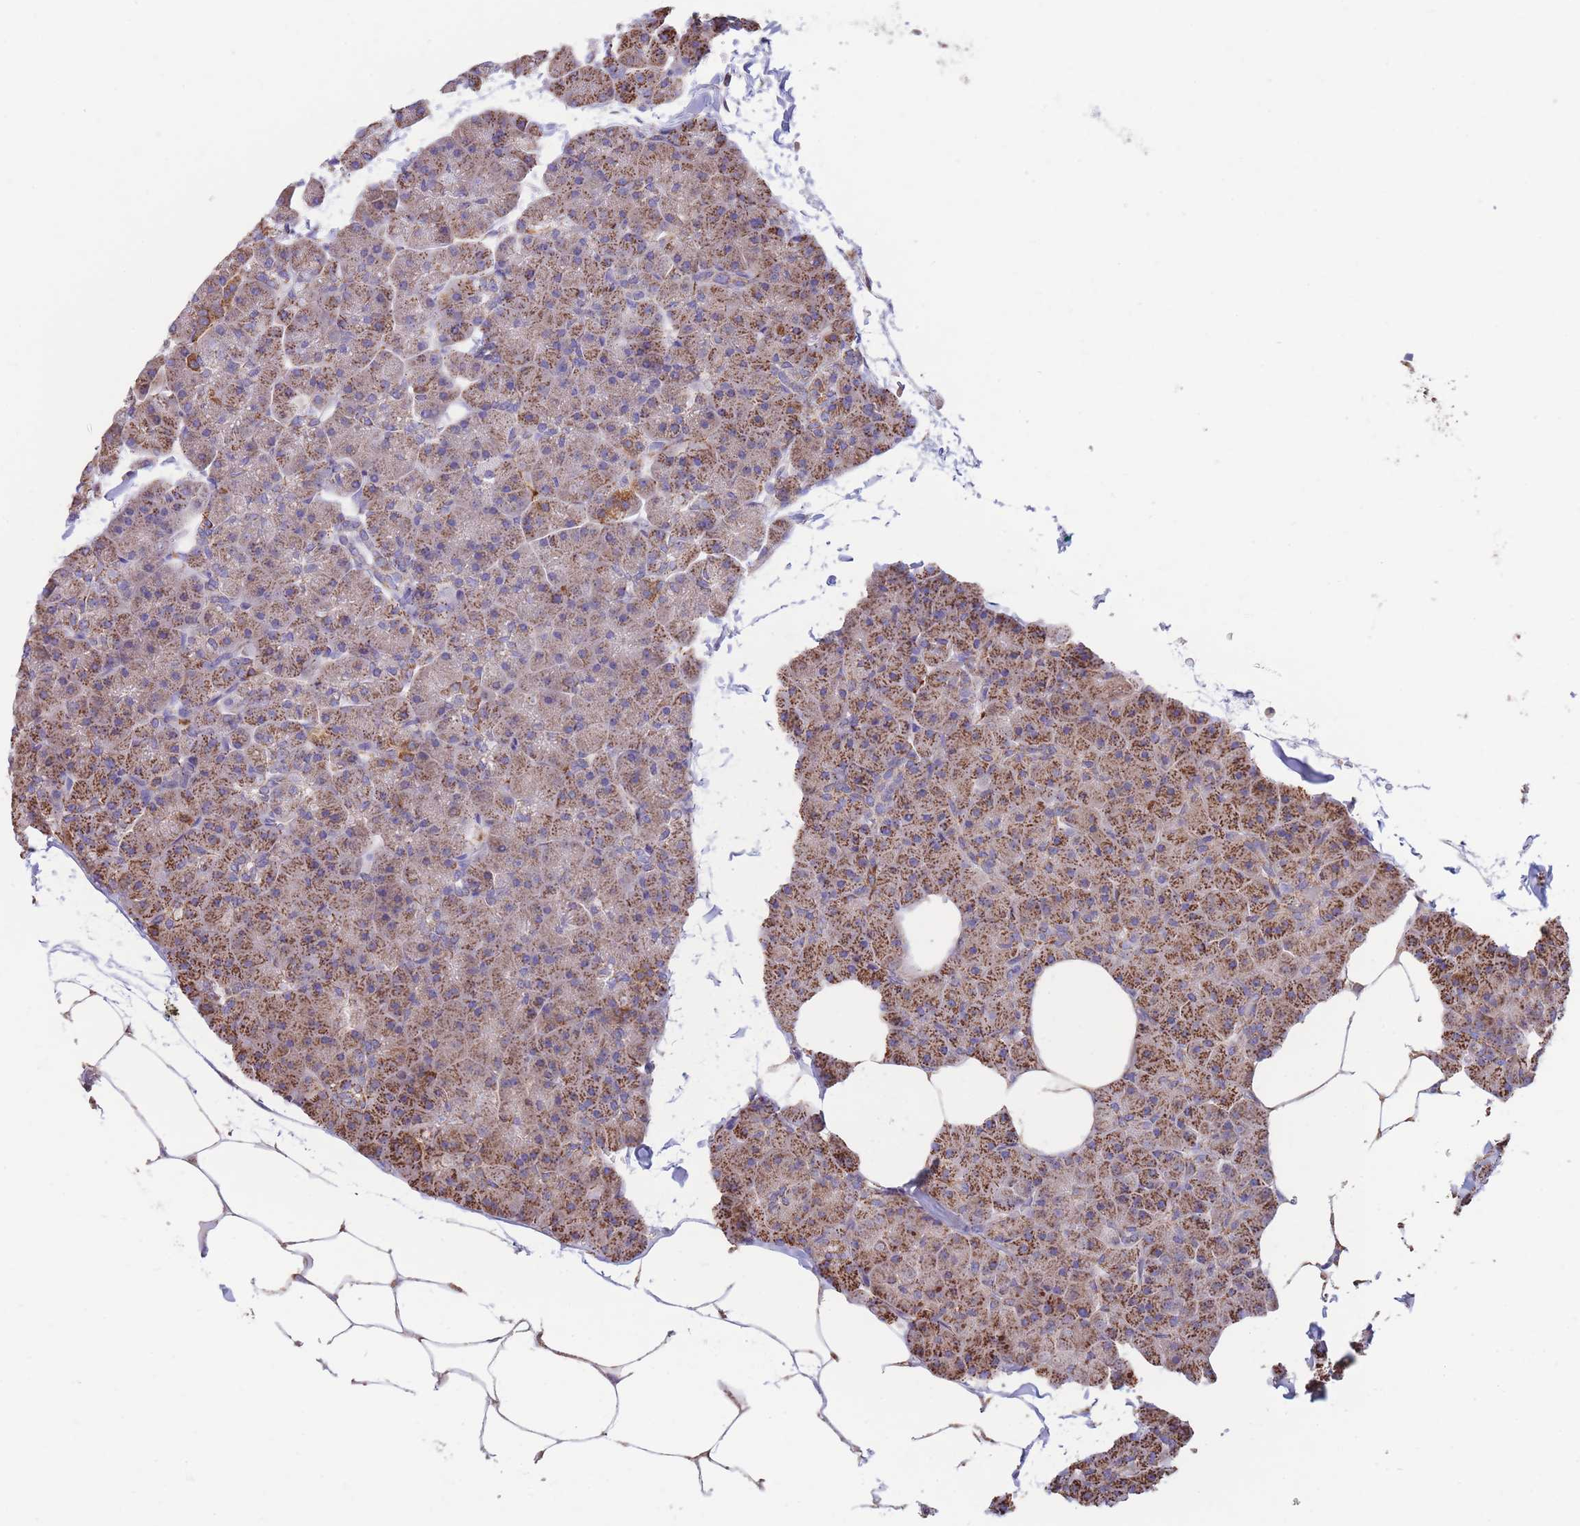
{"staining": {"intensity": "moderate", "quantity": ">75%", "location": "cytoplasmic/membranous"}, "tissue": "pancreas", "cell_type": "Exocrine glandular cells", "image_type": "normal", "snomed": [{"axis": "morphology", "description": "Normal tissue, NOS"}, {"axis": "topography", "description": "Pancreas"}], "caption": "Benign pancreas displays moderate cytoplasmic/membranous expression in about >75% of exocrine glandular cells, visualized by immunohistochemistry. The staining was performed using DAB to visualize the protein expression in brown, while the nuclei were stained in blue with hematoxylin (Magnification: 20x).", "gene": "FKBP8", "patient": {"sex": "male", "age": 35}}